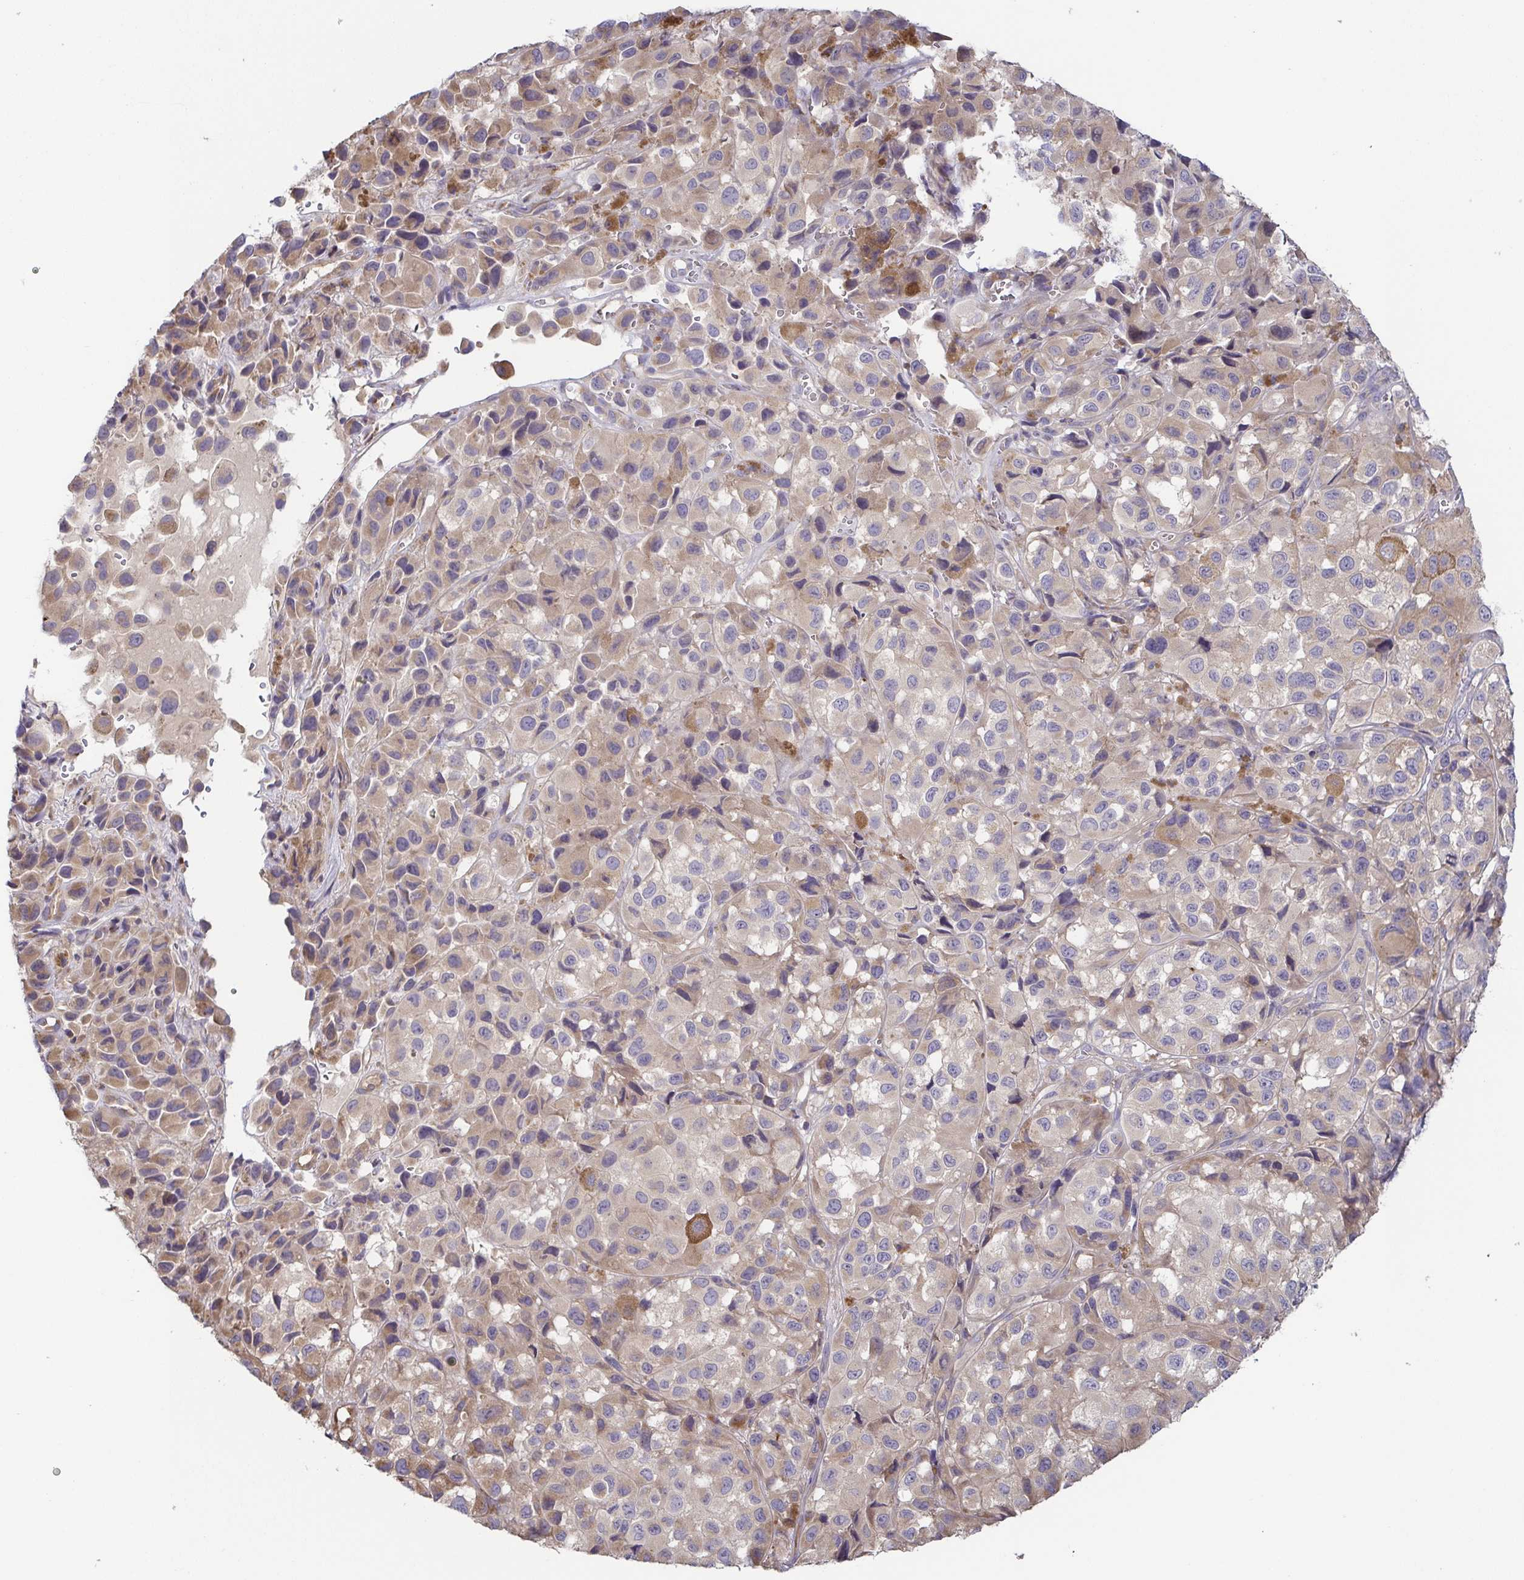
{"staining": {"intensity": "weak", "quantity": "25%-75%", "location": "cytoplasmic/membranous"}, "tissue": "melanoma", "cell_type": "Tumor cells", "image_type": "cancer", "snomed": [{"axis": "morphology", "description": "Malignant melanoma, NOS"}, {"axis": "topography", "description": "Skin"}], "caption": "Melanoma was stained to show a protein in brown. There is low levels of weak cytoplasmic/membranous positivity in about 25%-75% of tumor cells. (DAB (3,3'-diaminobenzidine) = brown stain, brightfield microscopy at high magnification).", "gene": "EIF3D", "patient": {"sex": "male", "age": 93}}